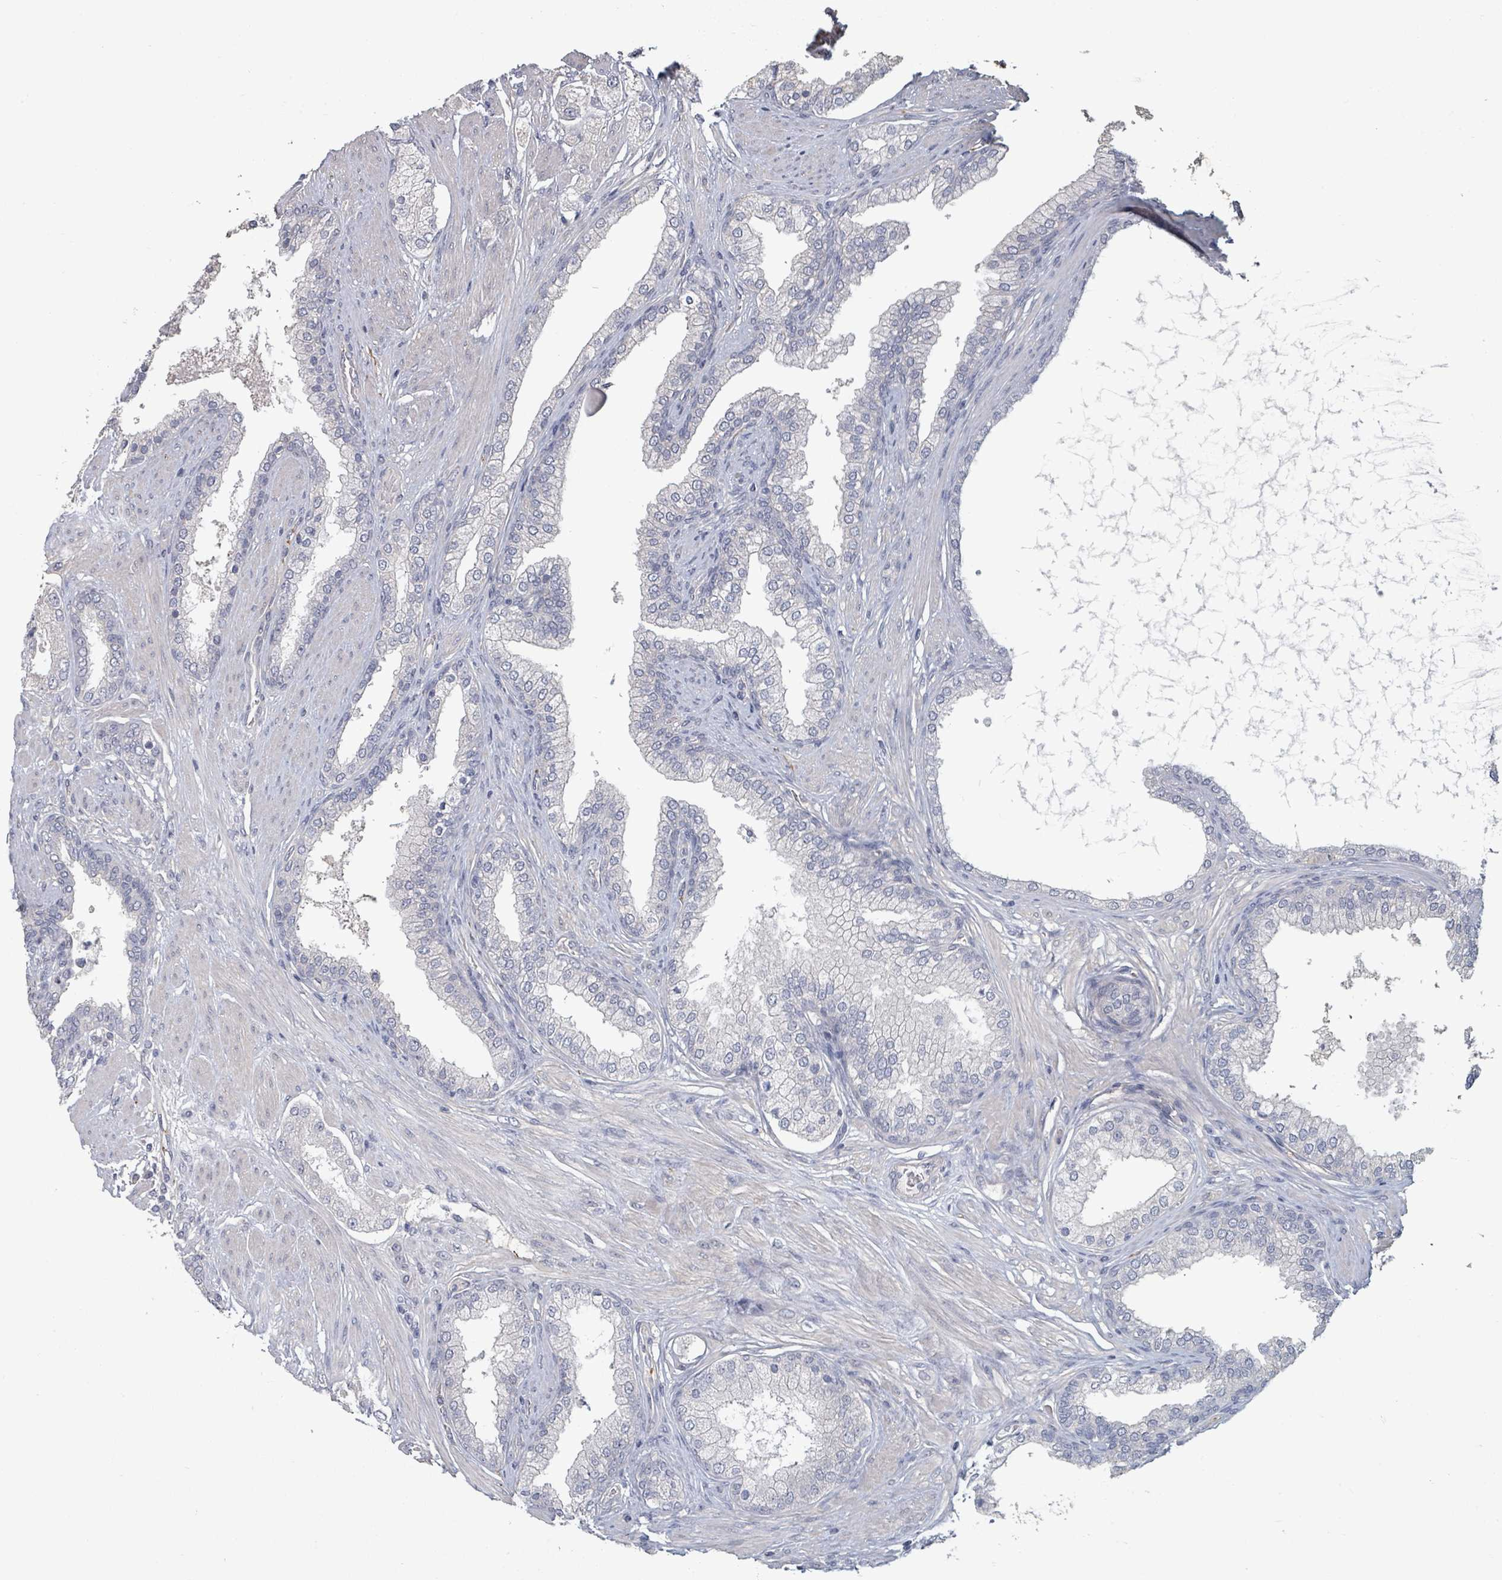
{"staining": {"intensity": "negative", "quantity": "none", "location": "none"}, "tissue": "prostate cancer", "cell_type": "Tumor cells", "image_type": "cancer", "snomed": [{"axis": "morphology", "description": "Adenocarcinoma, High grade"}, {"axis": "topography", "description": "Prostate"}], "caption": "Tumor cells are negative for brown protein staining in prostate cancer. (Immunohistochemistry, brightfield microscopy, high magnification).", "gene": "PLAUR", "patient": {"sex": "male", "age": 68}}